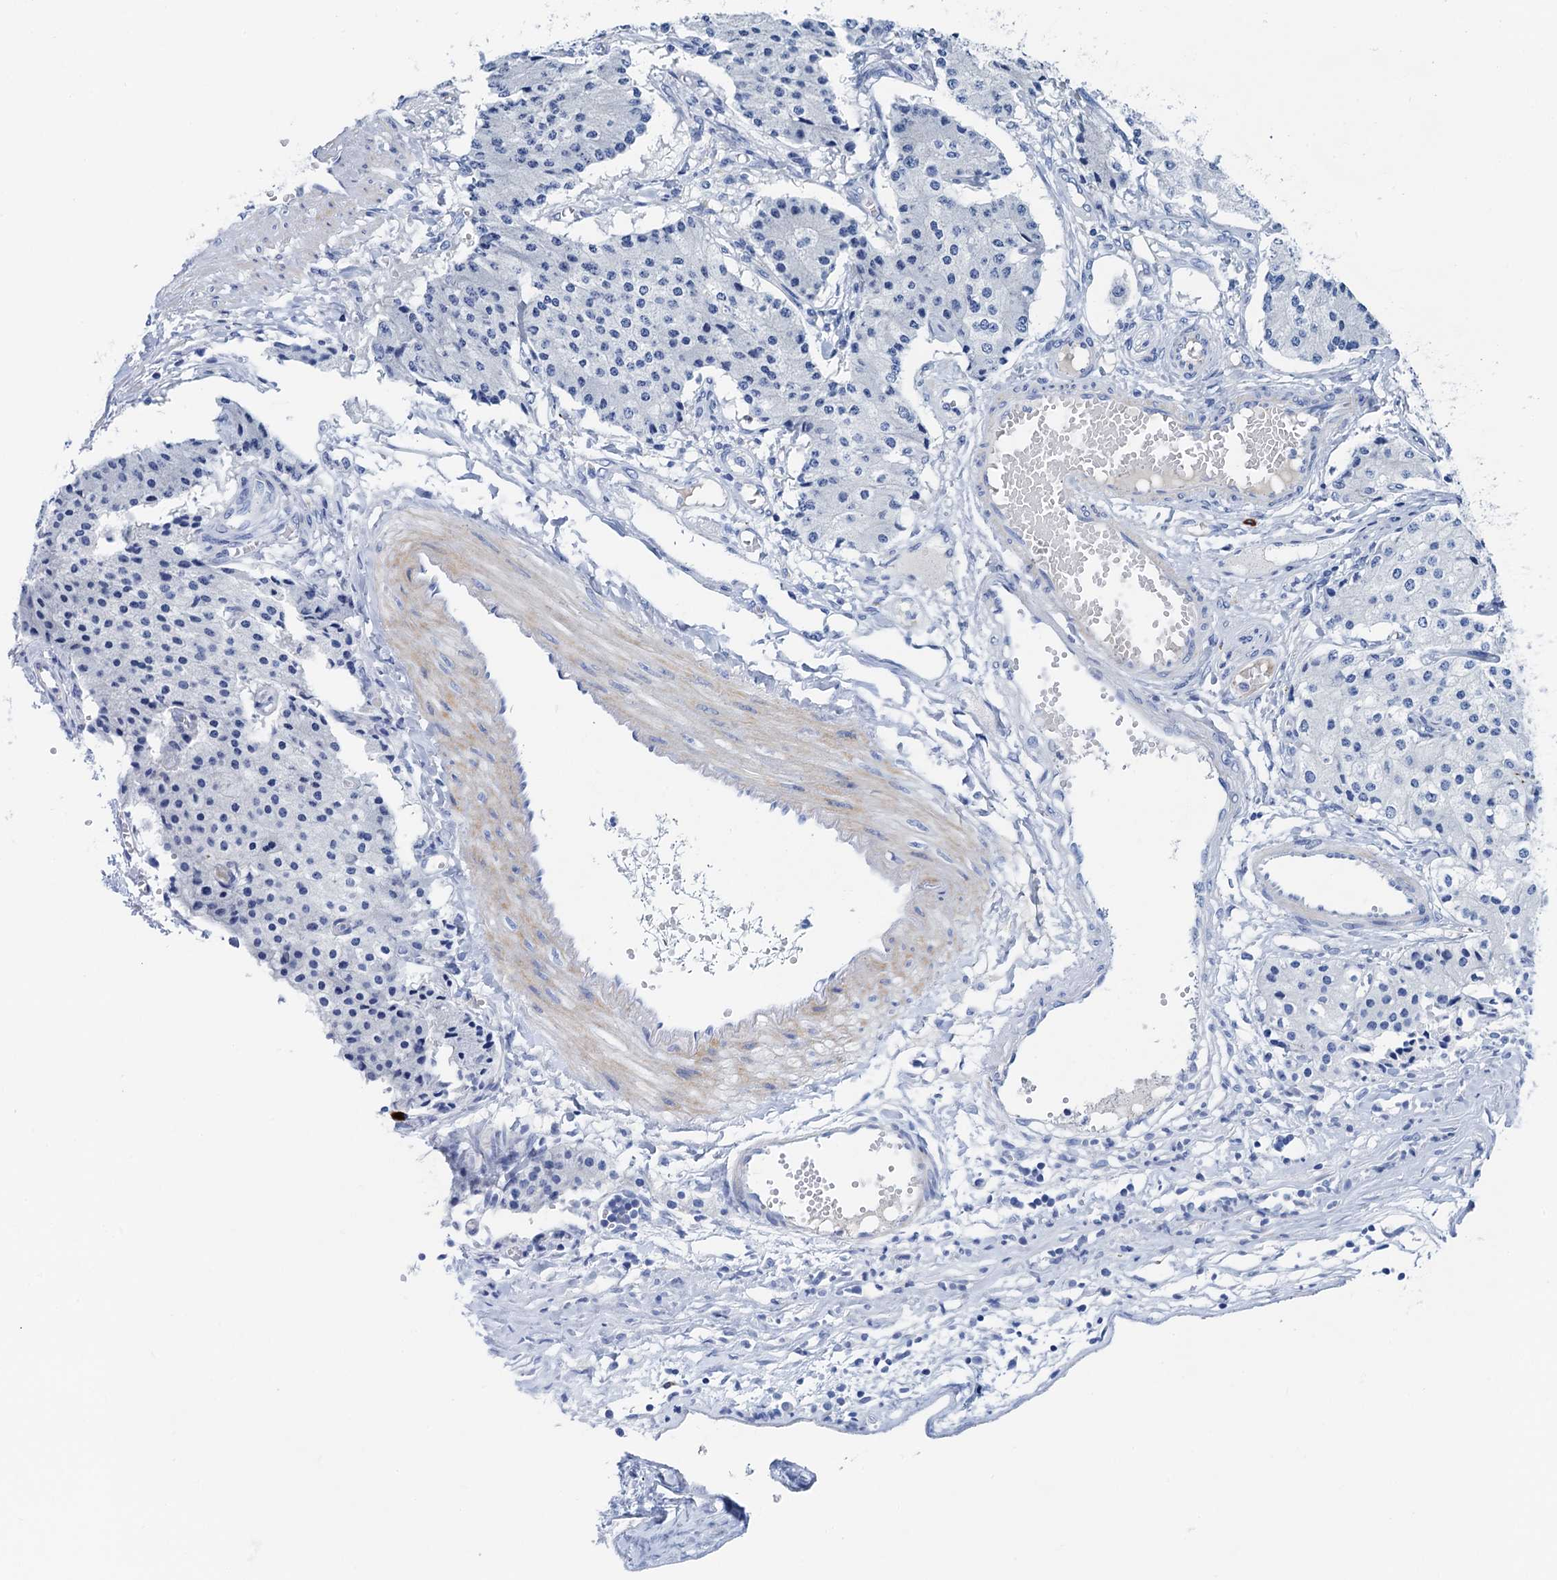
{"staining": {"intensity": "negative", "quantity": "none", "location": "none"}, "tissue": "carcinoid", "cell_type": "Tumor cells", "image_type": "cancer", "snomed": [{"axis": "morphology", "description": "Carcinoid, malignant, NOS"}, {"axis": "topography", "description": "Colon"}], "caption": "This is an immunohistochemistry micrograph of human carcinoid. There is no expression in tumor cells.", "gene": "NLRP10", "patient": {"sex": "female", "age": 52}}